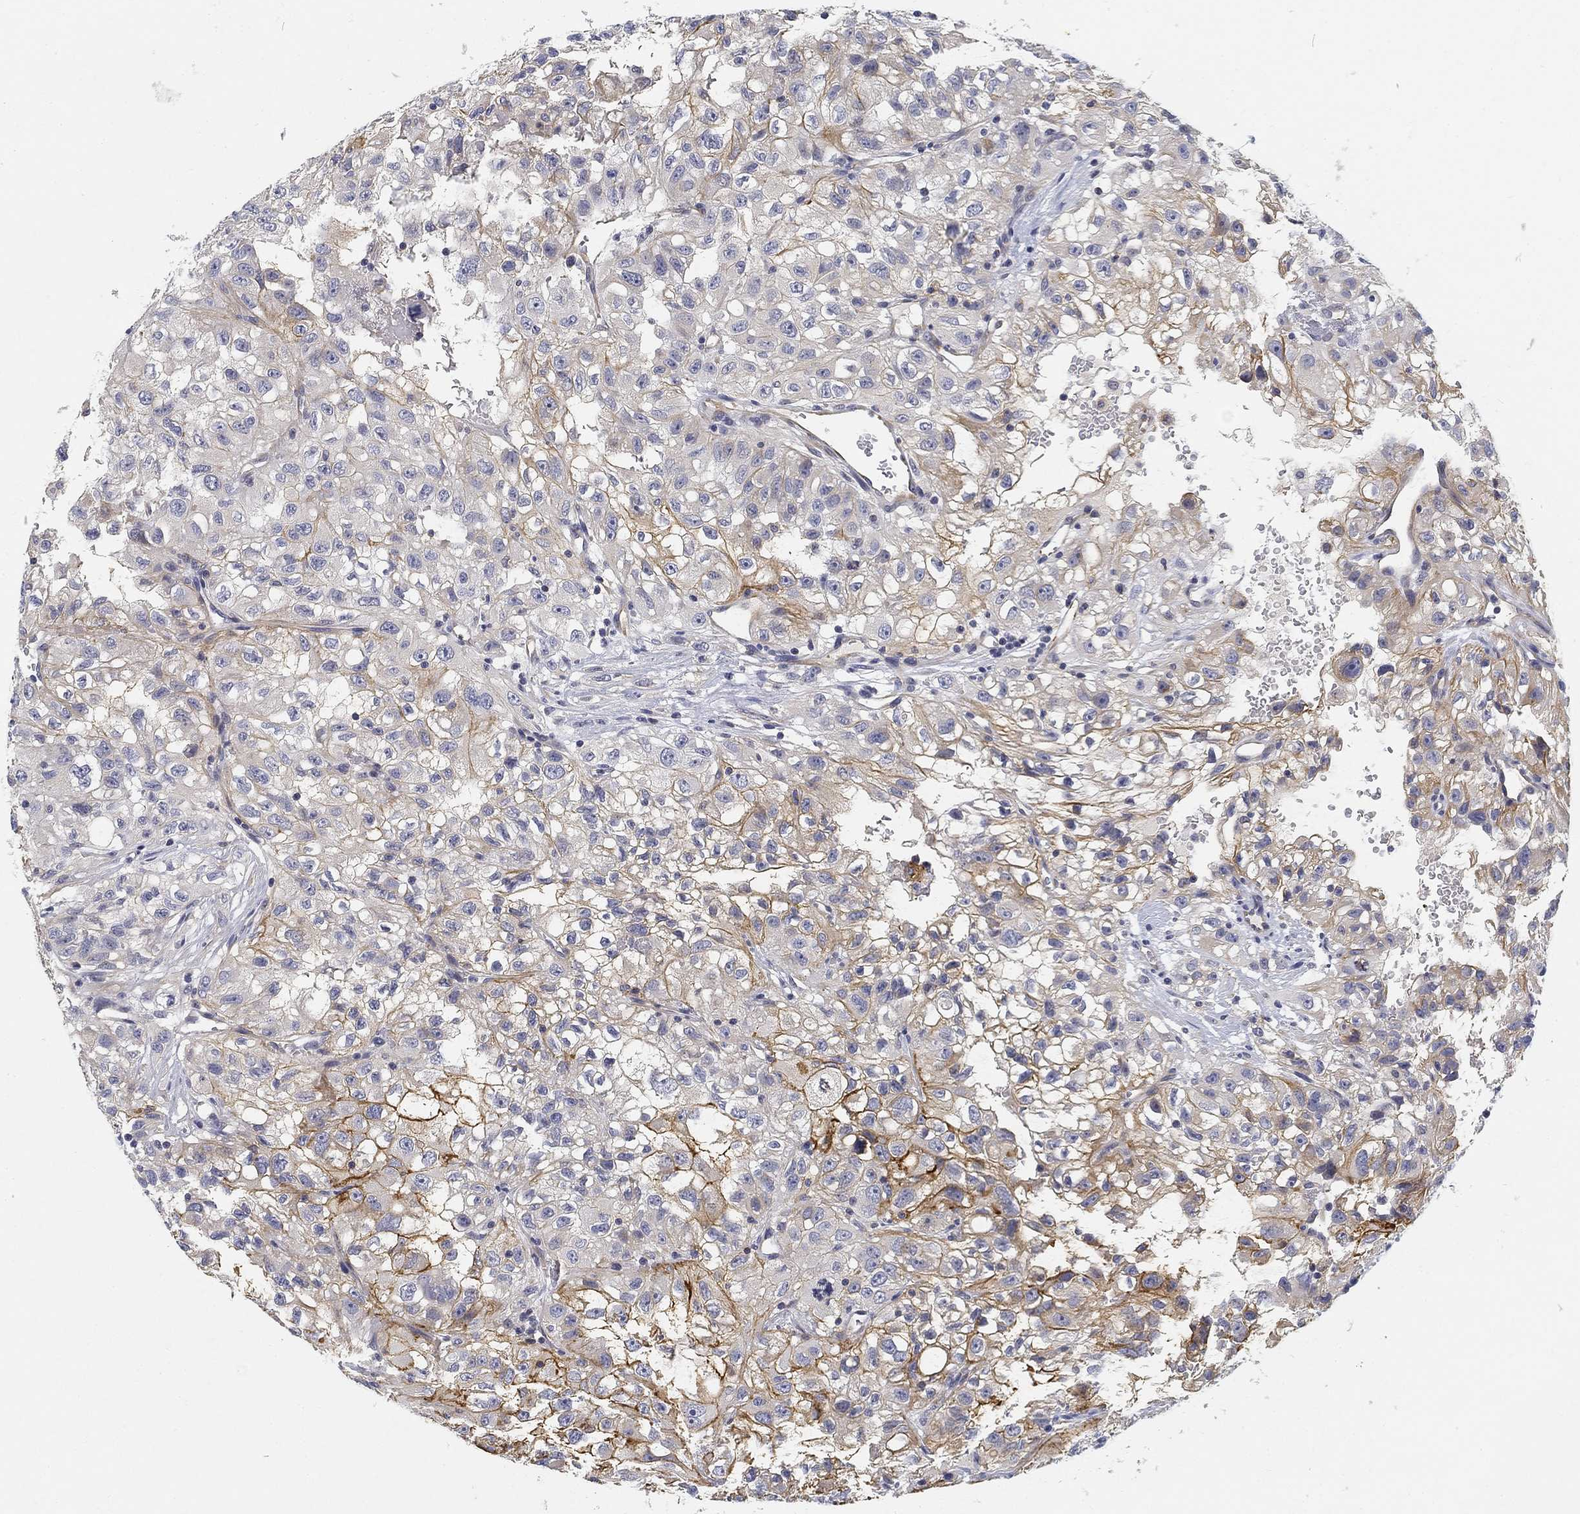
{"staining": {"intensity": "strong", "quantity": "<25%", "location": "cytoplasmic/membranous"}, "tissue": "renal cancer", "cell_type": "Tumor cells", "image_type": "cancer", "snomed": [{"axis": "morphology", "description": "Adenocarcinoma, NOS"}, {"axis": "topography", "description": "Kidney"}], "caption": "Tumor cells display medium levels of strong cytoplasmic/membranous positivity in about <25% of cells in human adenocarcinoma (renal).", "gene": "SLC2A5", "patient": {"sex": "male", "age": 64}}